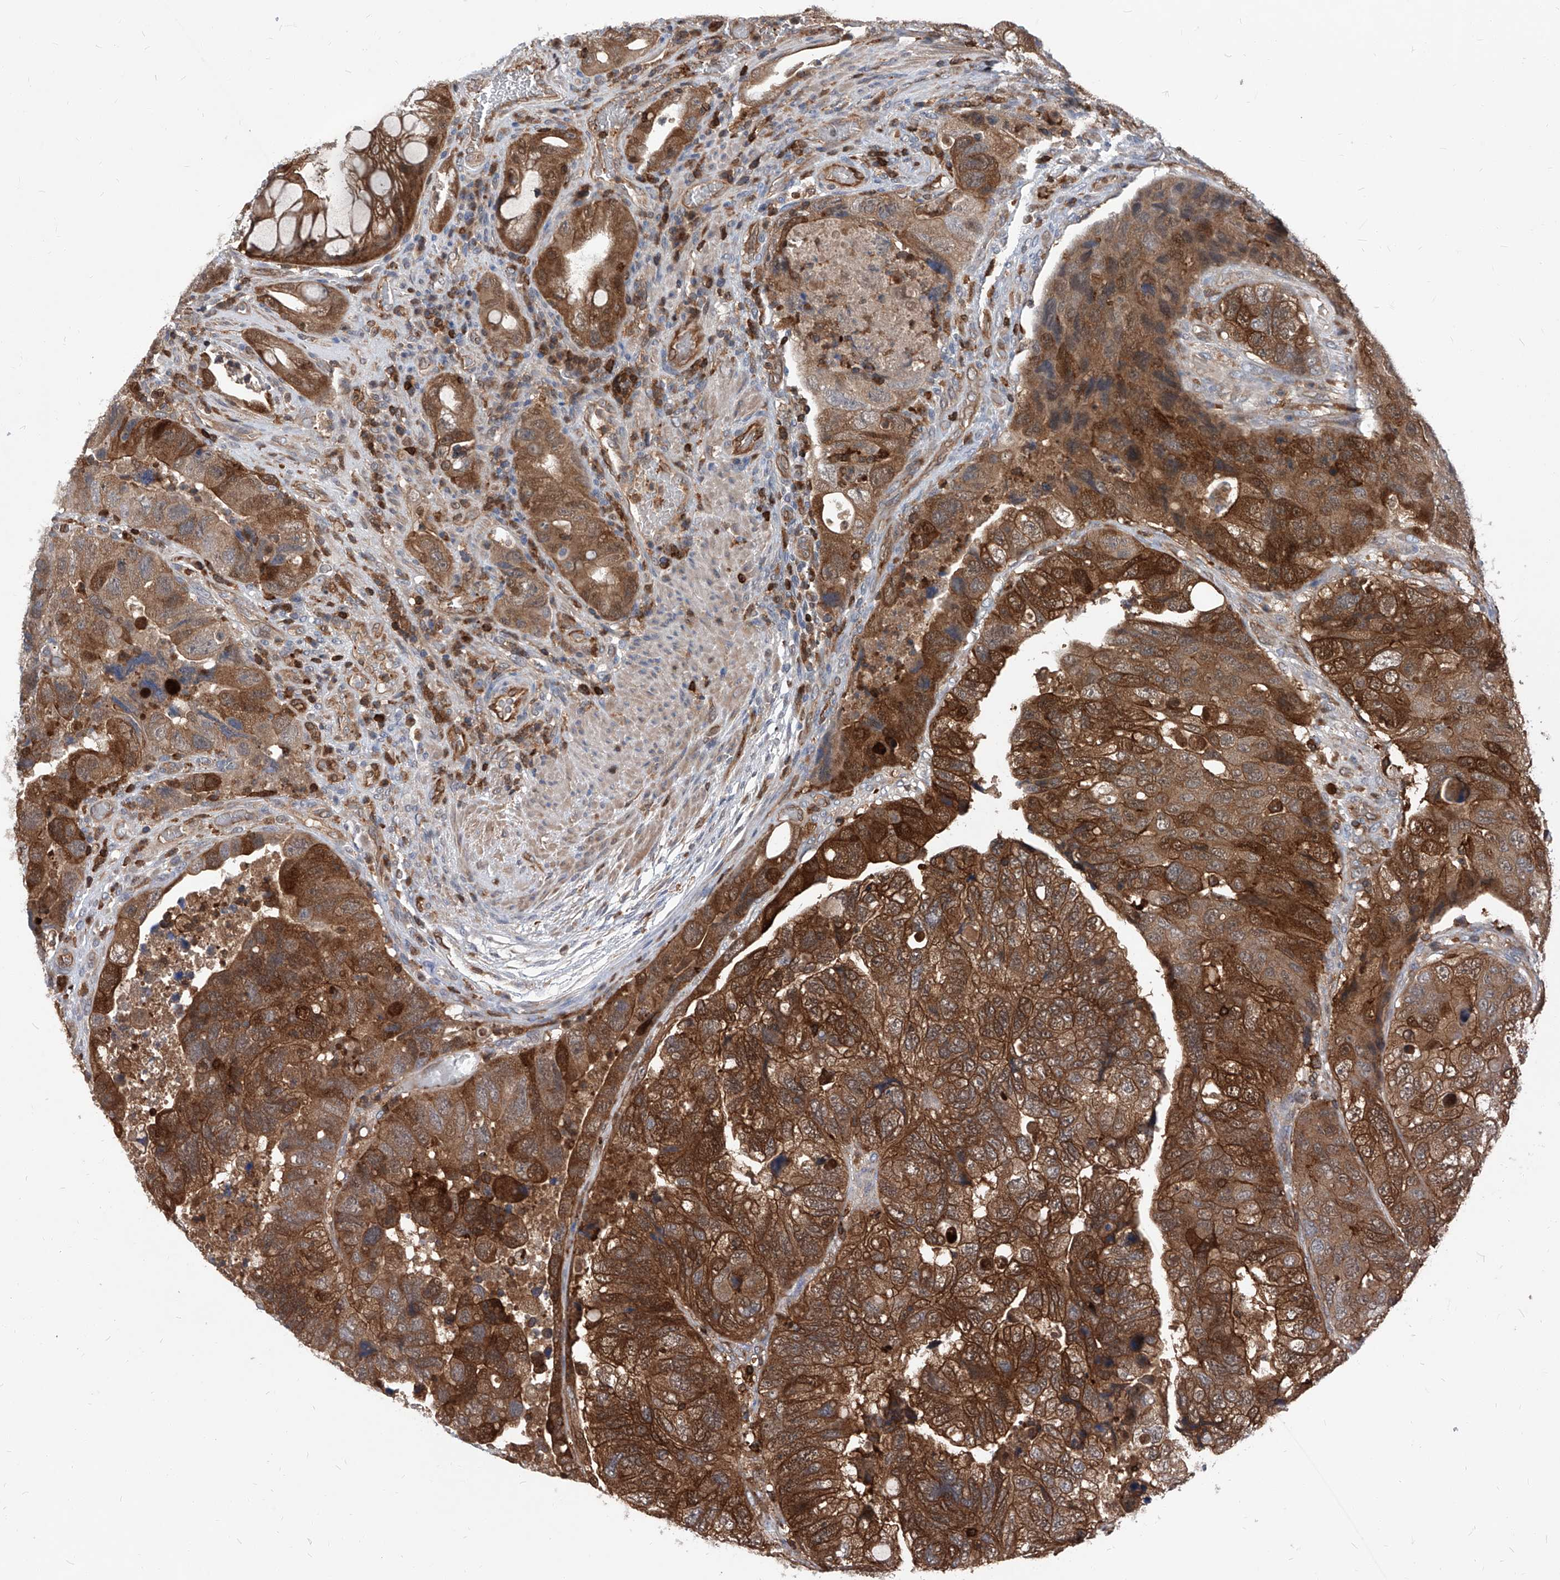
{"staining": {"intensity": "strong", "quantity": ">75%", "location": "cytoplasmic/membranous"}, "tissue": "colorectal cancer", "cell_type": "Tumor cells", "image_type": "cancer", "snomed": [{"axis": "morphology", "description": "Adenocarcinoma, NOS"}, {"axis": "topography", "description": "Rectum"}], "caption": "Colorectal cancer stained with DAB (3,3'-diaminobenzidine) IHC demonstrates high levels of strong cytoplasmic/membranous expression in about >75% of tumor cells.", "gene": "ABRACL", "patient": {"sex": "male", "age": 63}}